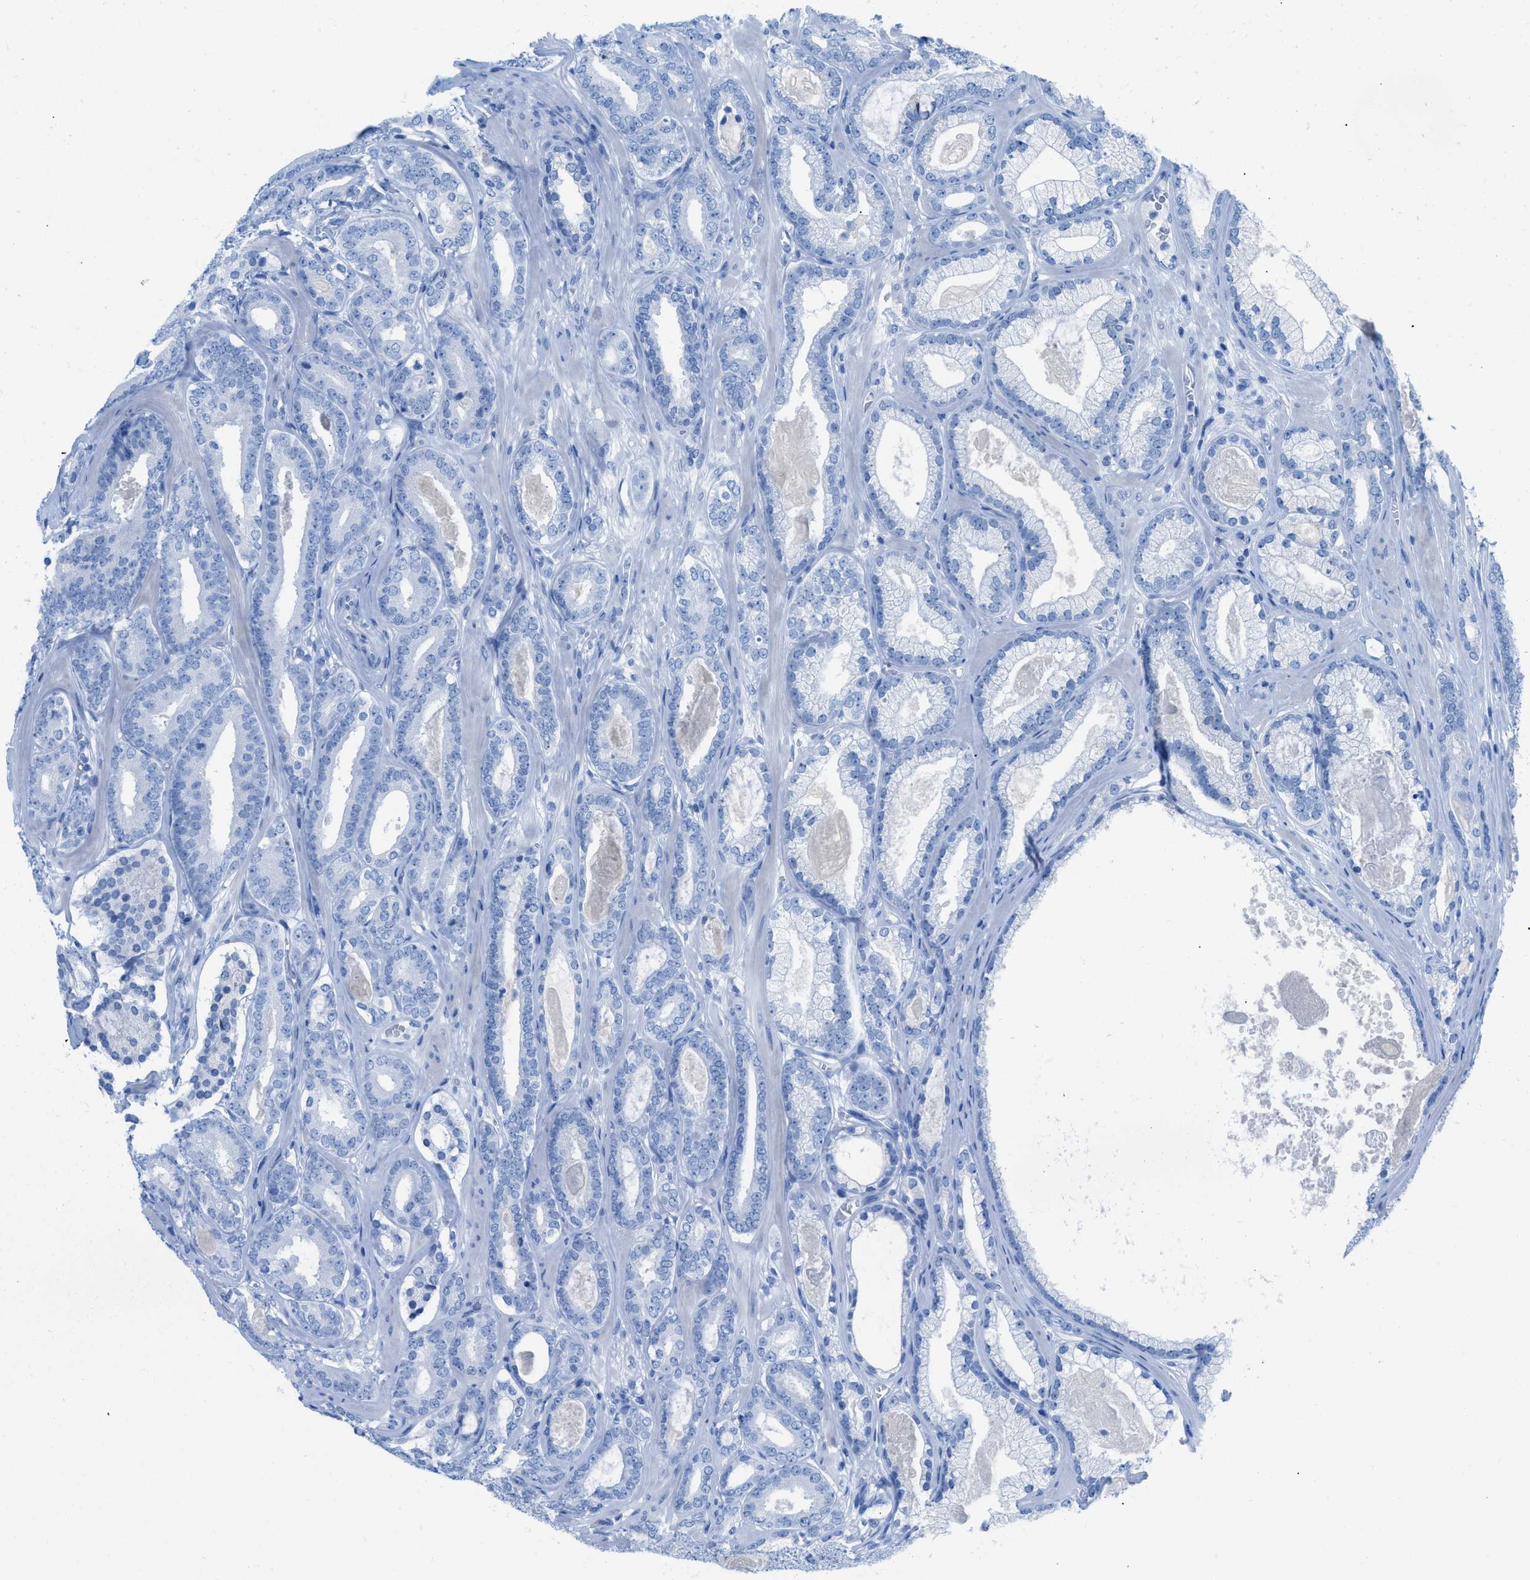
{"staining": {"intensity": "negative", "quantity": "none", "location": "none"}, "tissue": "prostate cancer", "cell_type": "Tumor cells", "image_type": "cancer", "snomed": [{"axis": "morphology", "description": "Adenocarcinoma, High grade"}, {"axis": "topography", "description": "Prostate"}], "caption": "IHC photomicrograph of human prostate cancer (adenocarcinoma (high-grade)) stained for a protein (brown), which exhibits no positivity in tumor cells. The staining is performed using DAB (3,3'-diaminobenzidine) brown chromogen with nuclei counter-stained in using hematoxylin.", "gene": "TCL1A", "patient": {"sex": "male", "age": 60}}